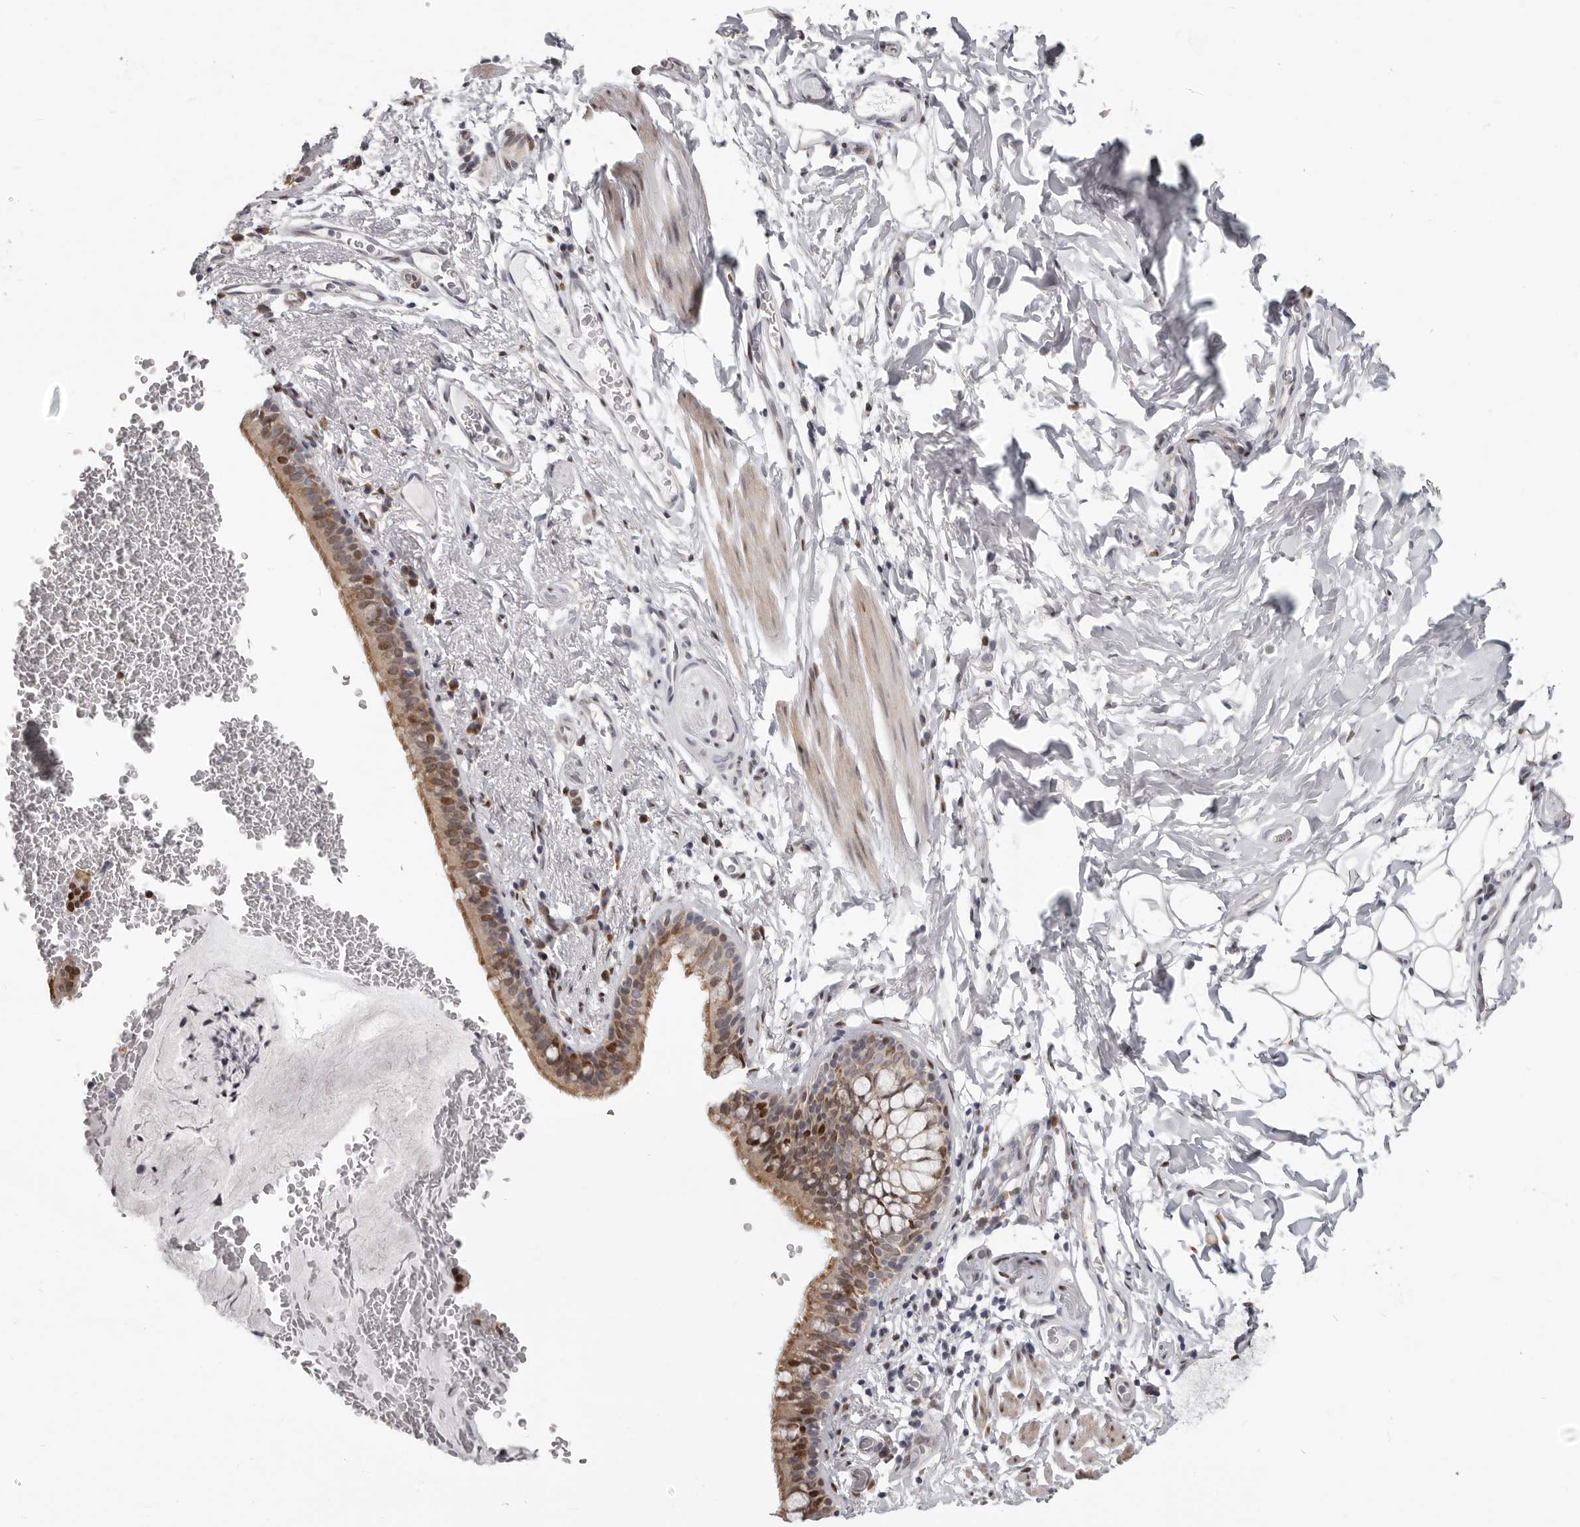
{"staining": {"intensity": "strong", "quantity": "25%-75%", "location": "cytoplasmic/membranous,nuclear"}, "tissue": "bronchus", "cell_type": "Respiratory epithelial cells", "image_type": "normal", "snomed": [{"axis": "morphology", "description": "Normal tissue, NOS"}, {"axis": "topography", "description": "Cartilage tissue"}, {"axis": "topography", "description": "Bronchus"}], "caption": "The immunohistochemical stain shows strong cytoplasmic/membranous,nuclear staining in respiratory epithelial cells of benign bronchus. The staining is performed using DAB brown chromogen to label protein expression. The nuclei are counter-stained blue using hematoxylin.", "gene": "SRP19", "patient": {"sex": "female", "age": 36}}